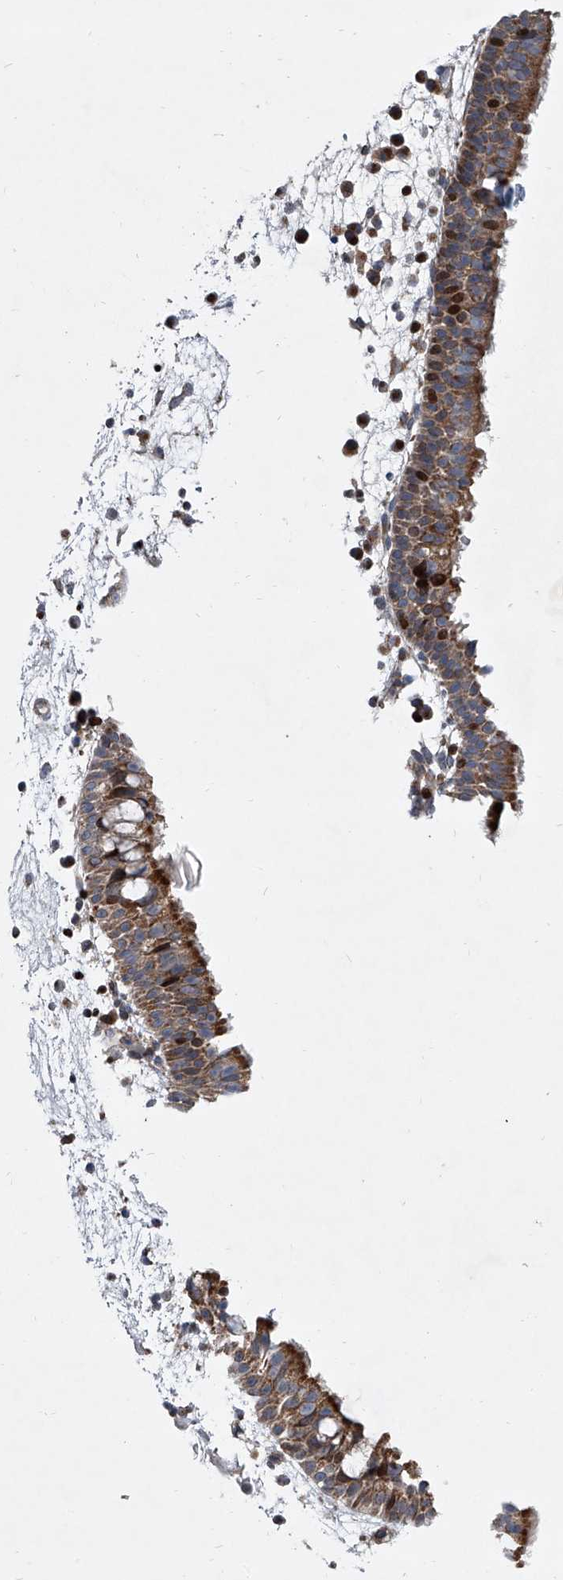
{"staining": {"intensity": "moderate", "quantity": ">75%", "location": "cytoplasmic/membranous,nuclear"}, "tissue": "nasopharynx", "cell_type": "Respiratory epithelial cells", "image_type": "normal", "snomed": [{"axis": "morphology", "description": "Normal tissue, NOS"}, {"axis": "morphology", "description": "Inflammation, NOS"}, {"axis": "morphology", "description": "Malignant melanoma, Metastatic site"}, {"axis": "topography", "description": "Nasopharynx"}], "caption": "Immunohistochemical staining of normal human nasopharynx reveals medium levels of moderate cytoplasmic/membranous,nuclear expression in approximately >75% of respiratory epithelial cells.", "gene": "STRADA", "patient": {"sex": "male", "age": 70}}